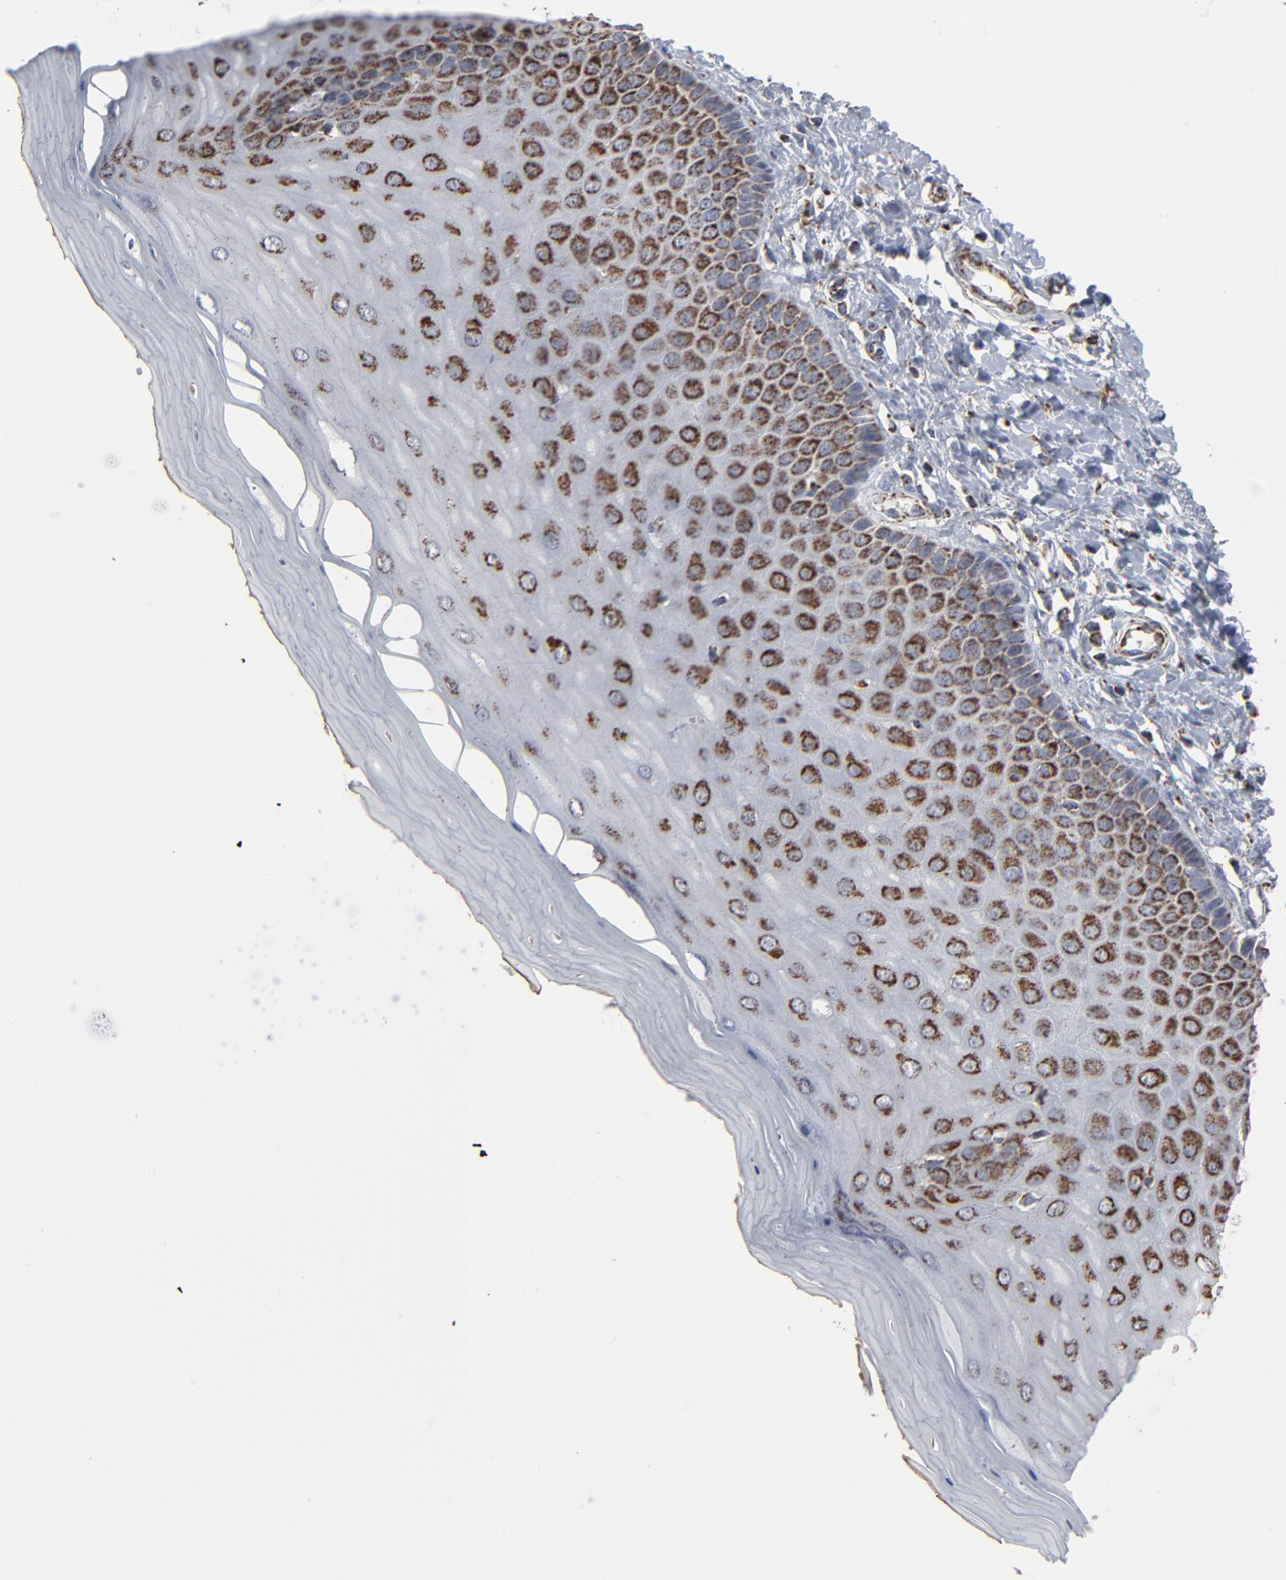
{"staining": {"intensity": "strong", "quantity": ">75%", "location": "cytoplasmic/membranous"}, "tissue": "cervix", "cell_type": "Glandular cells", "image_type": "normal", "snomed": [{"axis": "morphology", "description": "Normal tissue, NOS"}, {"axis": "topography", "description": "Cervix"}], "caption": "Immunohistochemical staining of unremarkable human cervix reveals high levels of strong cytoplasmic/membranous positivity in approximately >75% of glandular cells.", "gene": "UQCRC1", "patient": {"sex": "female", "age": 55}}